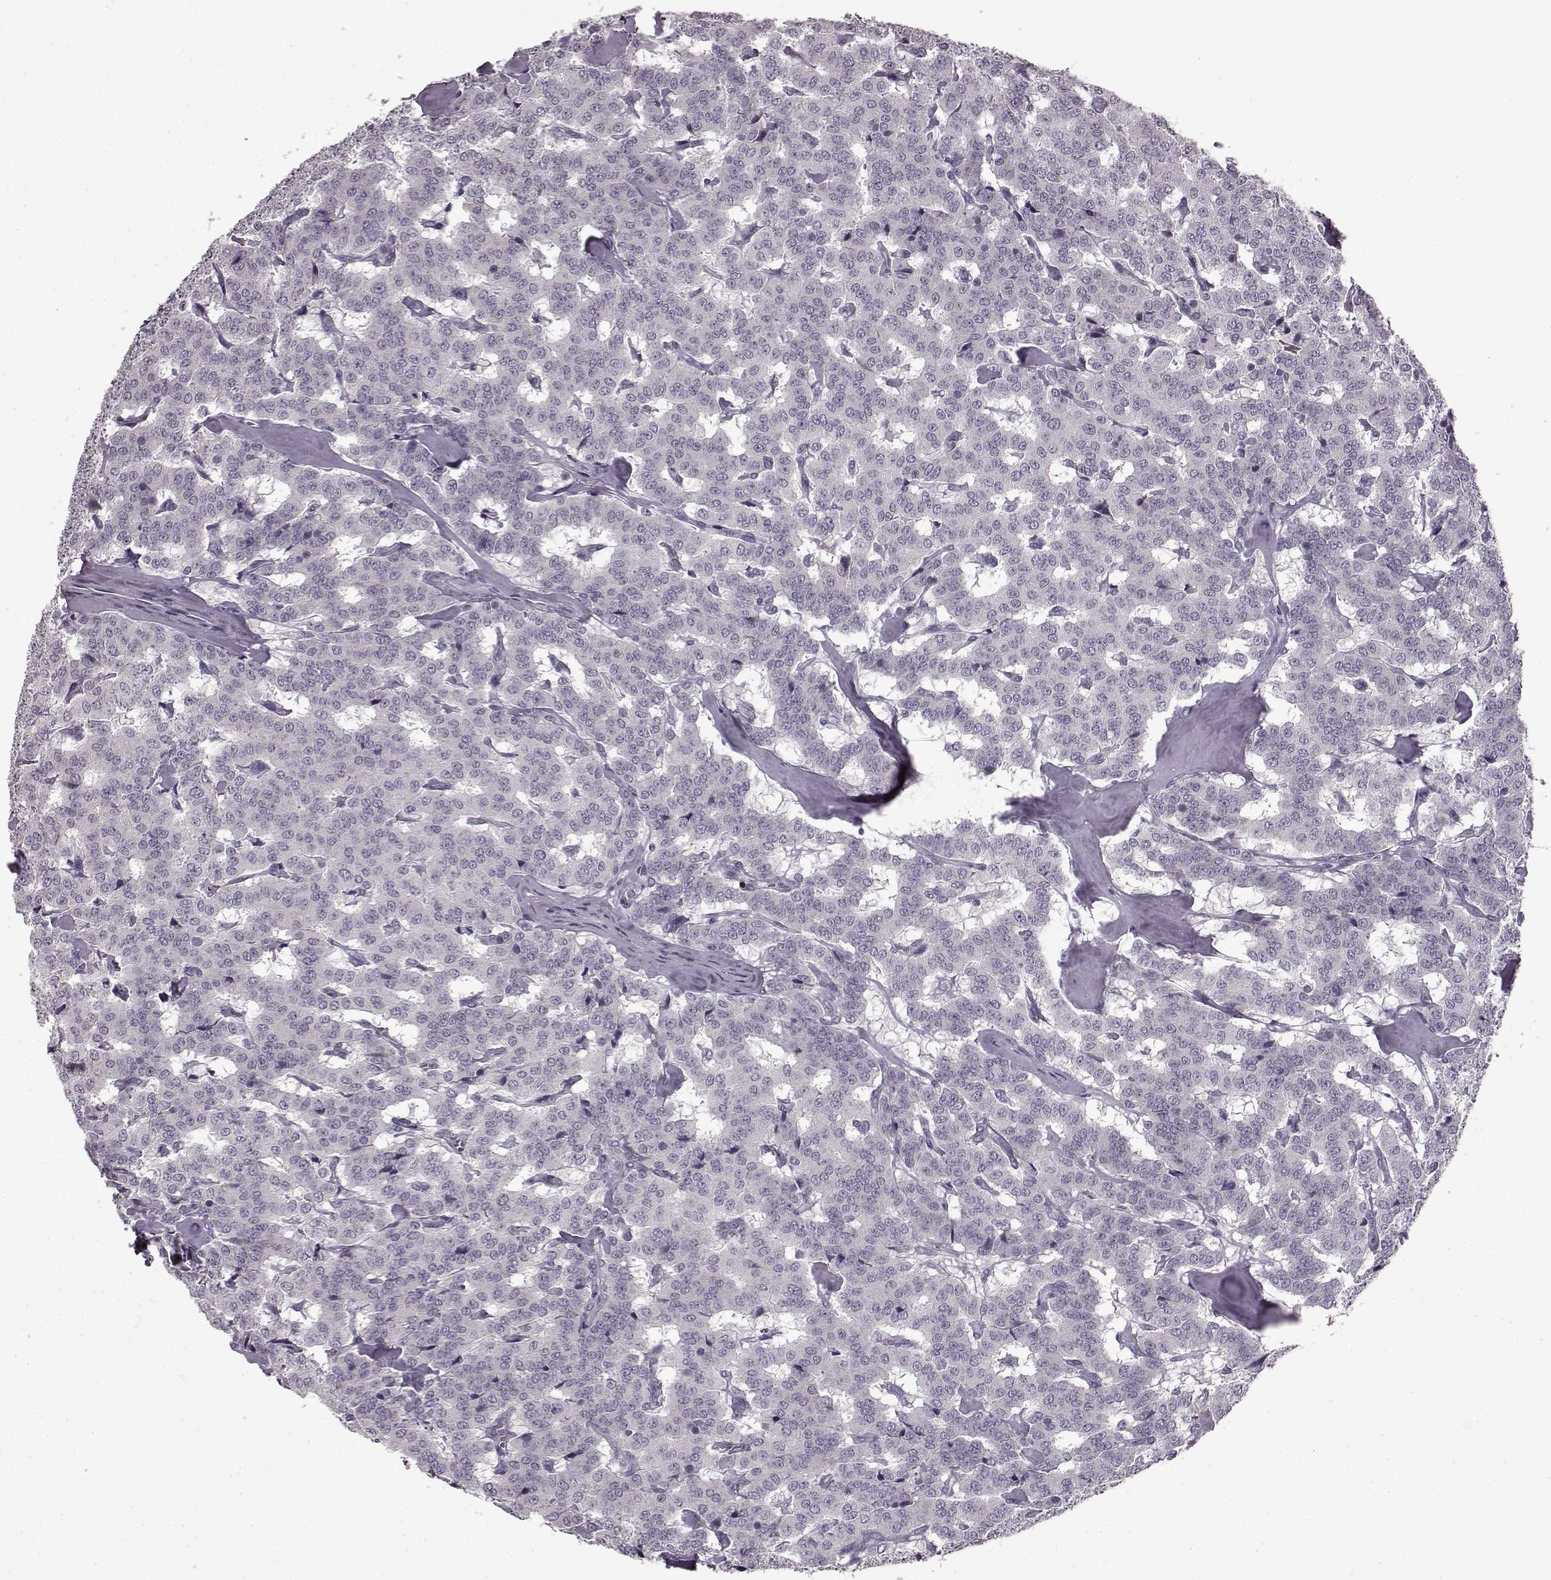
{"staining": {"intensity": "negative", "quantity": "none", "location": "none"}, "tissue": "carcinoid", "cell_type": "Tumor cells", "image_type": "cancer", "snomed": [{"axis": "morphology", "description": "Carcinoid, malignant, NOS"}, {"axis": "topography", "description": "Lung"}], "caption": "A high-resolution image shows IHC staining of malignant carcinoid, which displays no significant expression in tumor cells. Nuclei are stained in blue.", "gene": "LHB", "patient": {"sex": "female", "age": 46}}